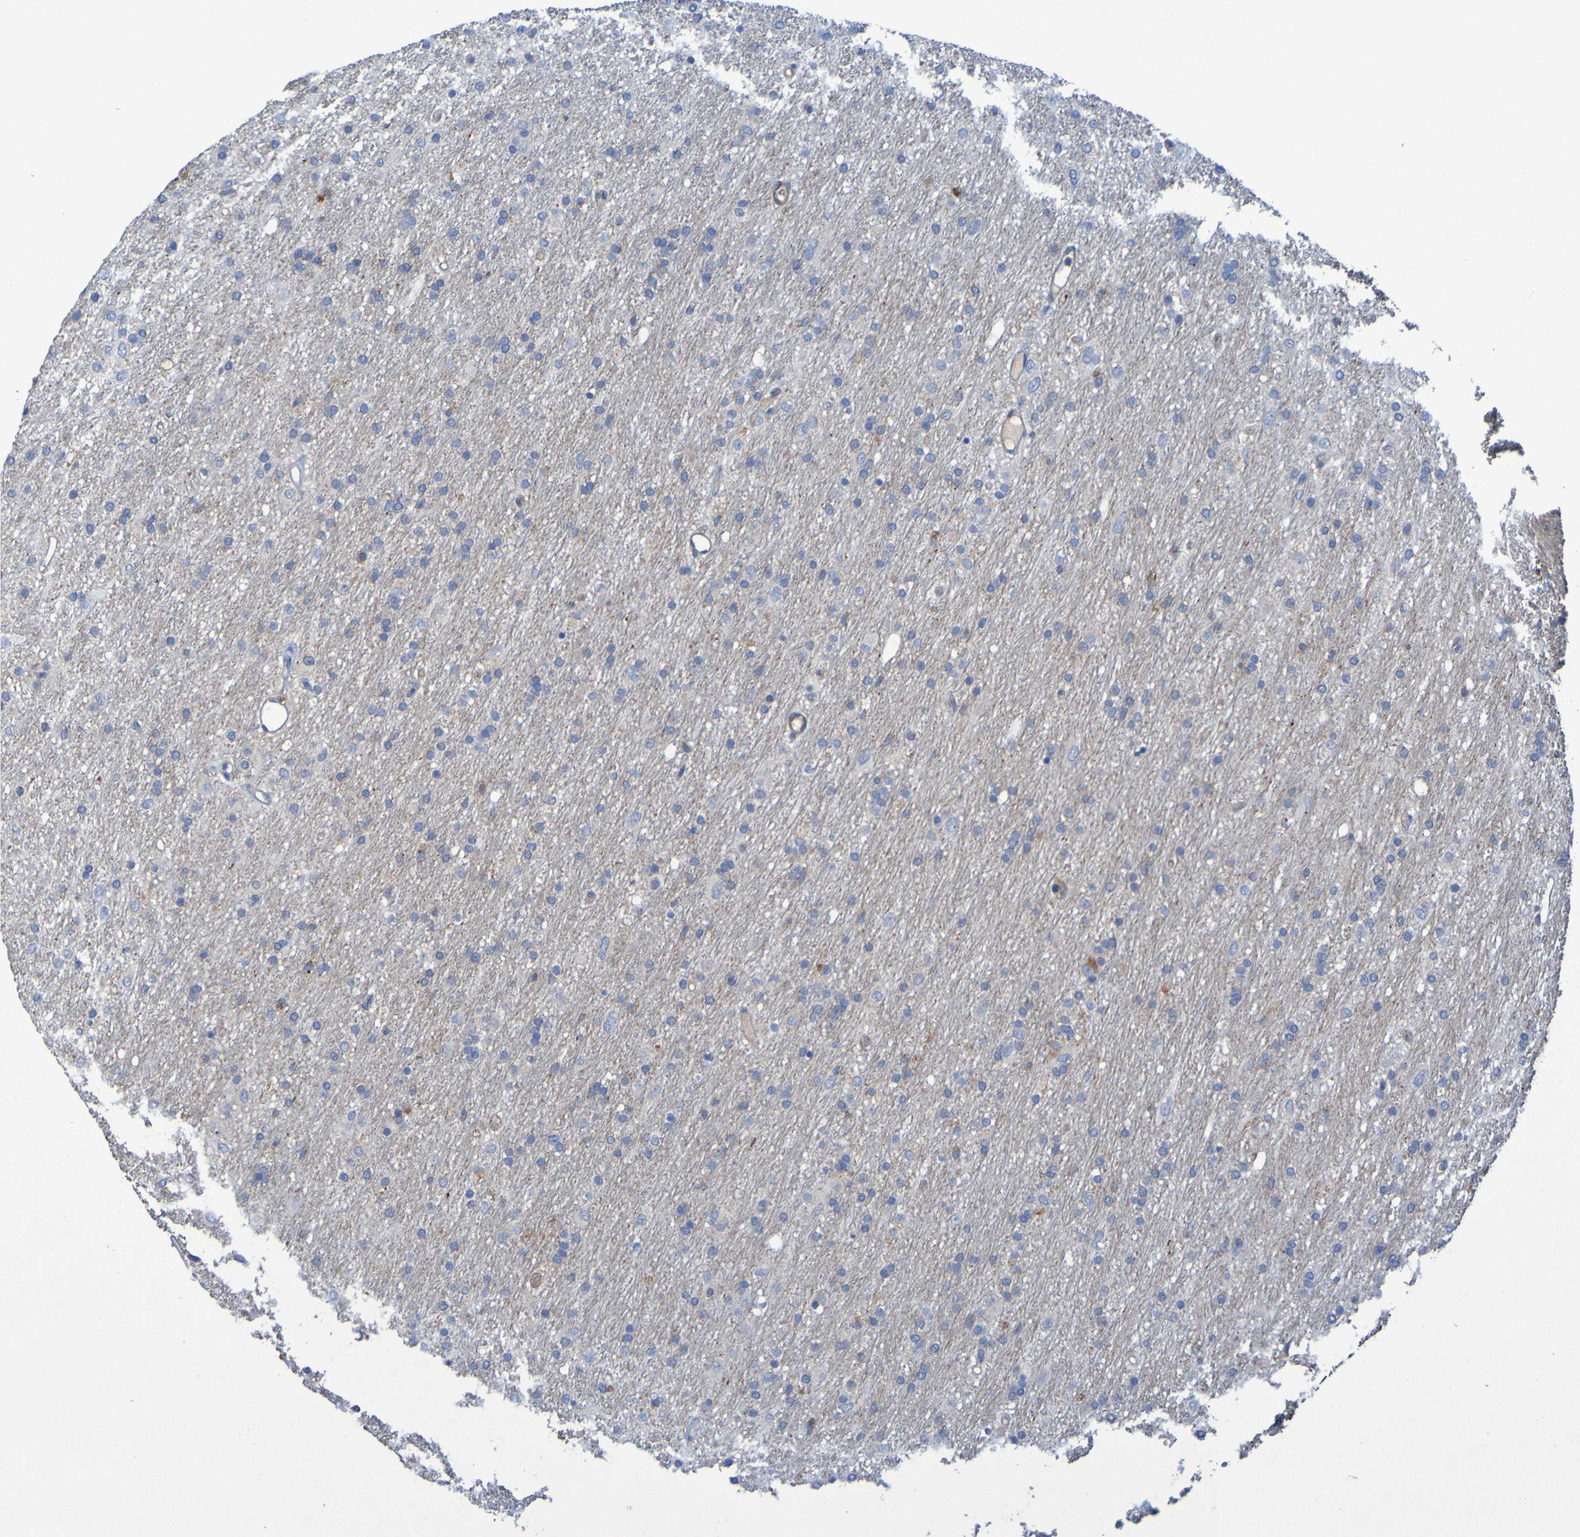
{"staining": {"intensity": "moderate", "quantity": "<25%", "location": "cytoplasmic/membranous"}, "tissue": "glioma", "cell_type": "Tumor cells", "image_type": "cancer", "snomed": [{"axis": "morphology", "description": "Glioma, malignant, Low grade"}, {"axis": "topography", "description": "Brain"}], "caption": "A high-resolution histopathology image shows IHC staining of glioma, which demonstrates moderate cytoplasmic/membranous positivity in approximately <25% of tumor cells. (IHC, brightfield microscopy, high magnification).", "gene": "ARHGEF16", "patient": {"sex": "male", "age": 77}}